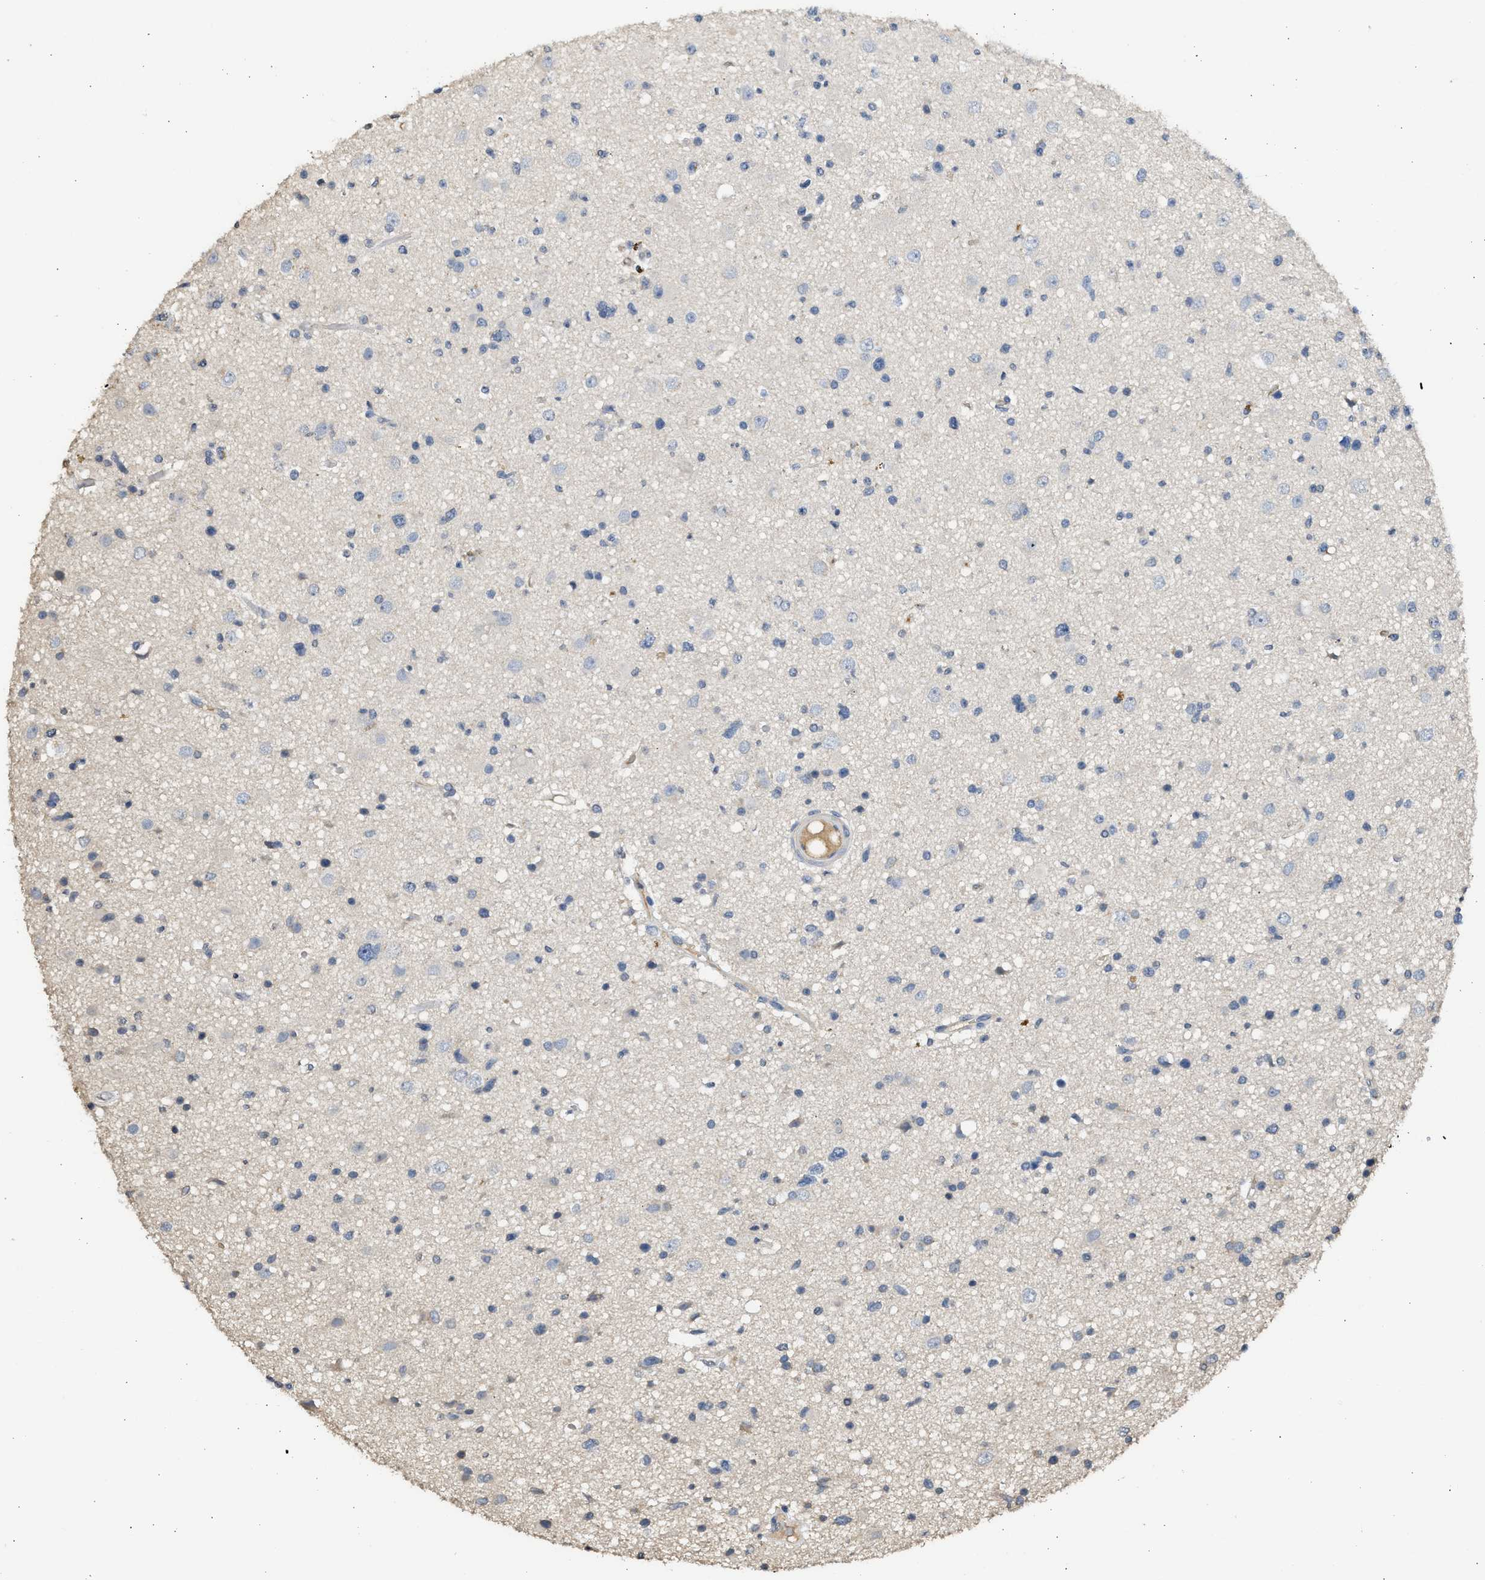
{"staining": {"intensity": "negative", "quantity": "none", "location": "none"}, "tissue": "glioma", "cell_type": "Tumor cells", "image_type": "cancer", "snomed": [{"axis": "morphology", "description": "Glioma, malignant, High grade"}, {"axis": "topography", "description": "Brain"}], "caption": "Histopathology image shows no significant protein staining in tumor cells of glioma.", "gene": "SULT2A1", "patient": {"sex": "male", "age": 33}}